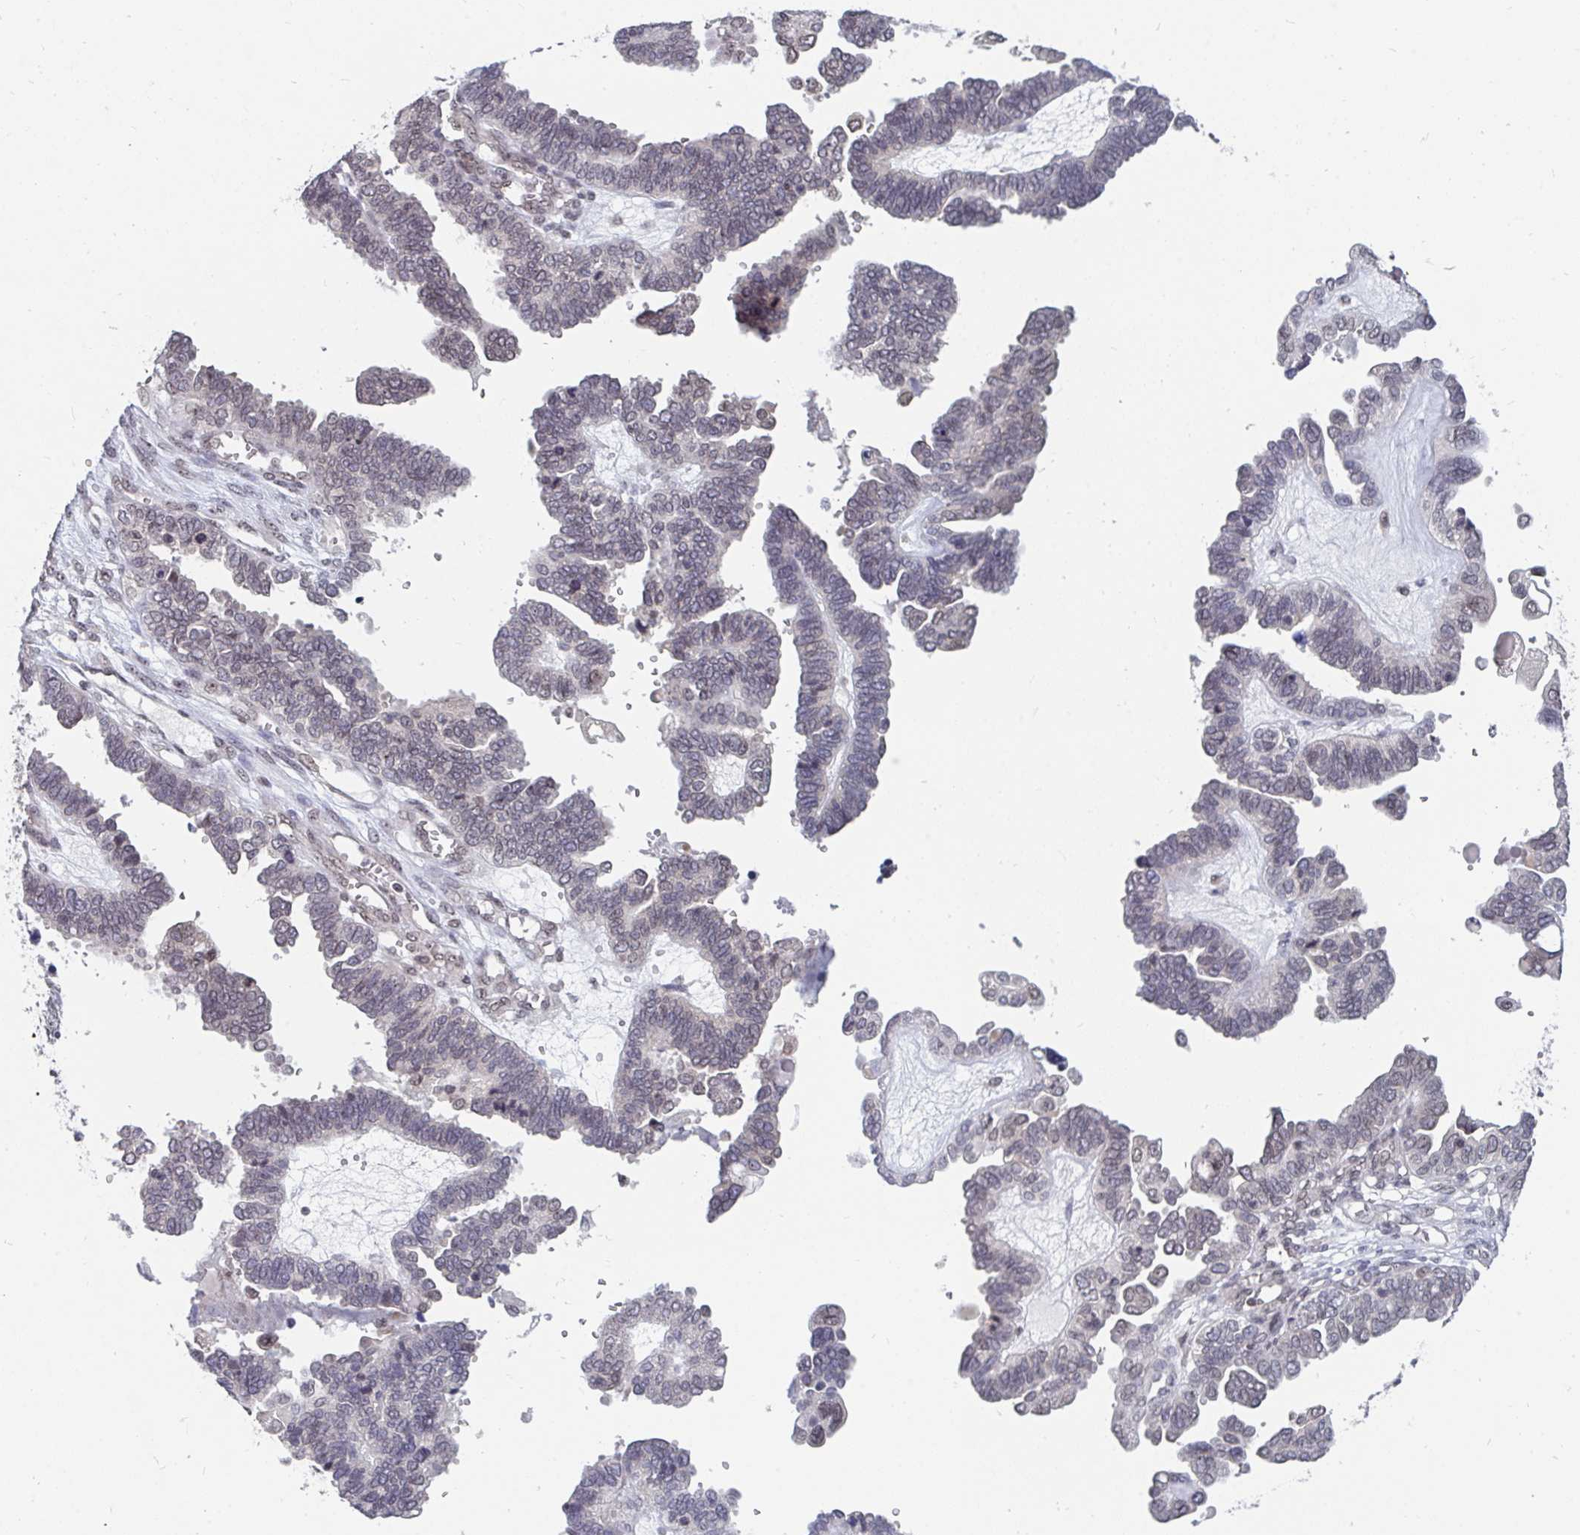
{"staining": {"intensity": "negative", "quantity": "none", "location": "none"}, "tissue": "ovarian cancer", "cell_type": "Tumor cells", "image_type": "cancer", "snomed": [{"axis": "morphology", "description": "Cystadenocarcinoma, serous, NOS"}, {"axis": "topography", "description": "Ovary"}], "caption": "A photomicrograph of ovarian serous cystadenocarcinoma stained for a protein exhibits no brown staining in tumor cells.", "gene": "TRIP12", "patient": {"sex": "female", "age": 51}}